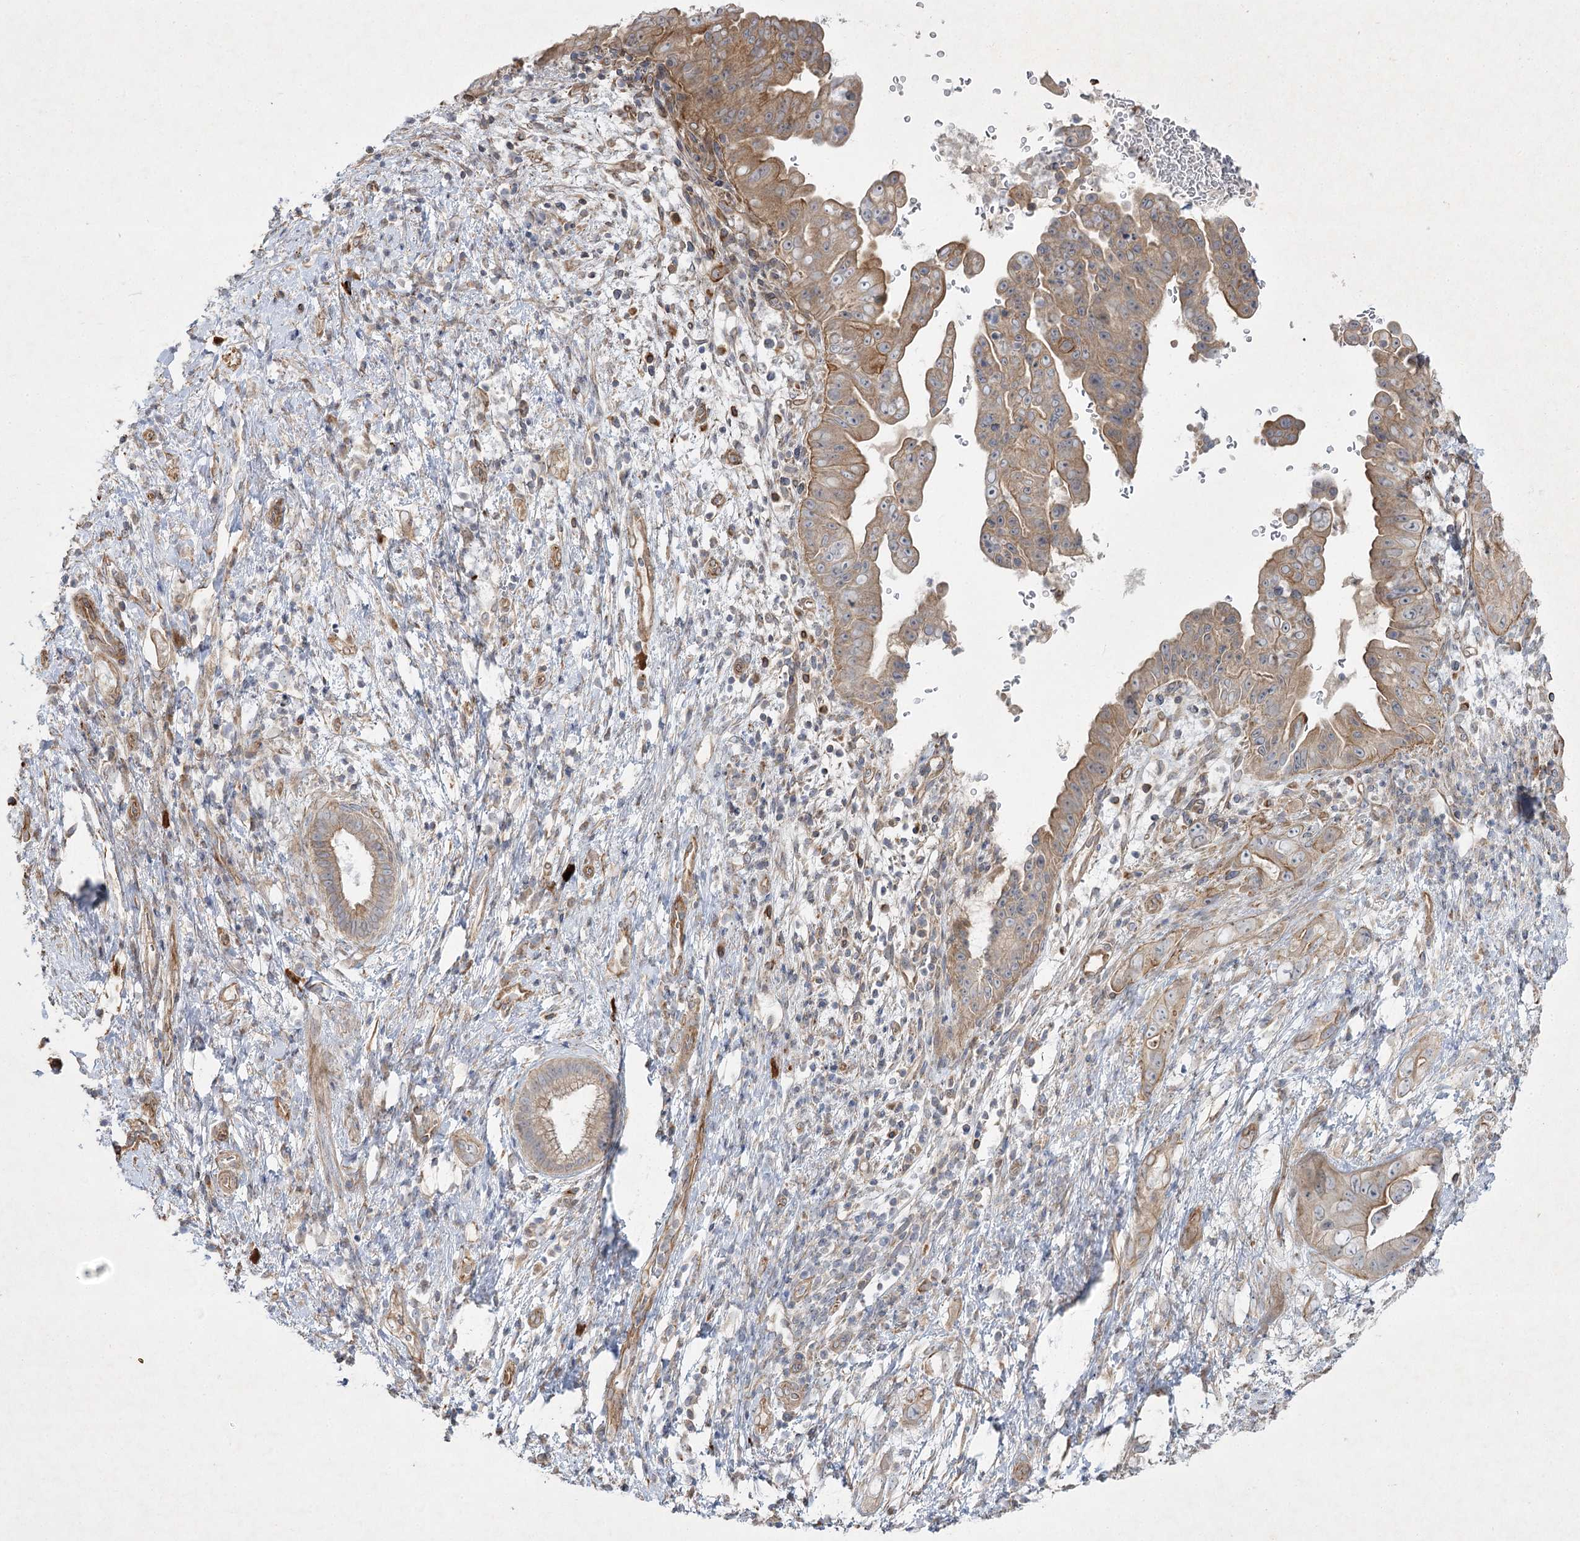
{"staining": {"intensity": "moderate", "quantity": ">75%", "location": "cytoplasmic/membranous"}, "tissue": "pancreatic cancer", "cell_type": "Tumor cells", "image_type": "cancer", "snomed": [{"axis": "morphology", "description": "Adenocarcinoma, NOS"}, {"axis": "topography", "description": "Pancreas"}], "caption": "Immunohistochemistry (IHC) staining of pancreatic cancer (adenocarcinoma), which shows medium levels of moderate cytoplasmic/membranous staining in approximately >75% of tumor cells indicating moderate cytoplasmic/membranous protein positivity. The staining was performed using DAB (brown) for protein detection and nuclei were counterstained in hematoxylin (blue).", "gene": "KIAA0825", "patient": {"sex": "female", "age": 78}}